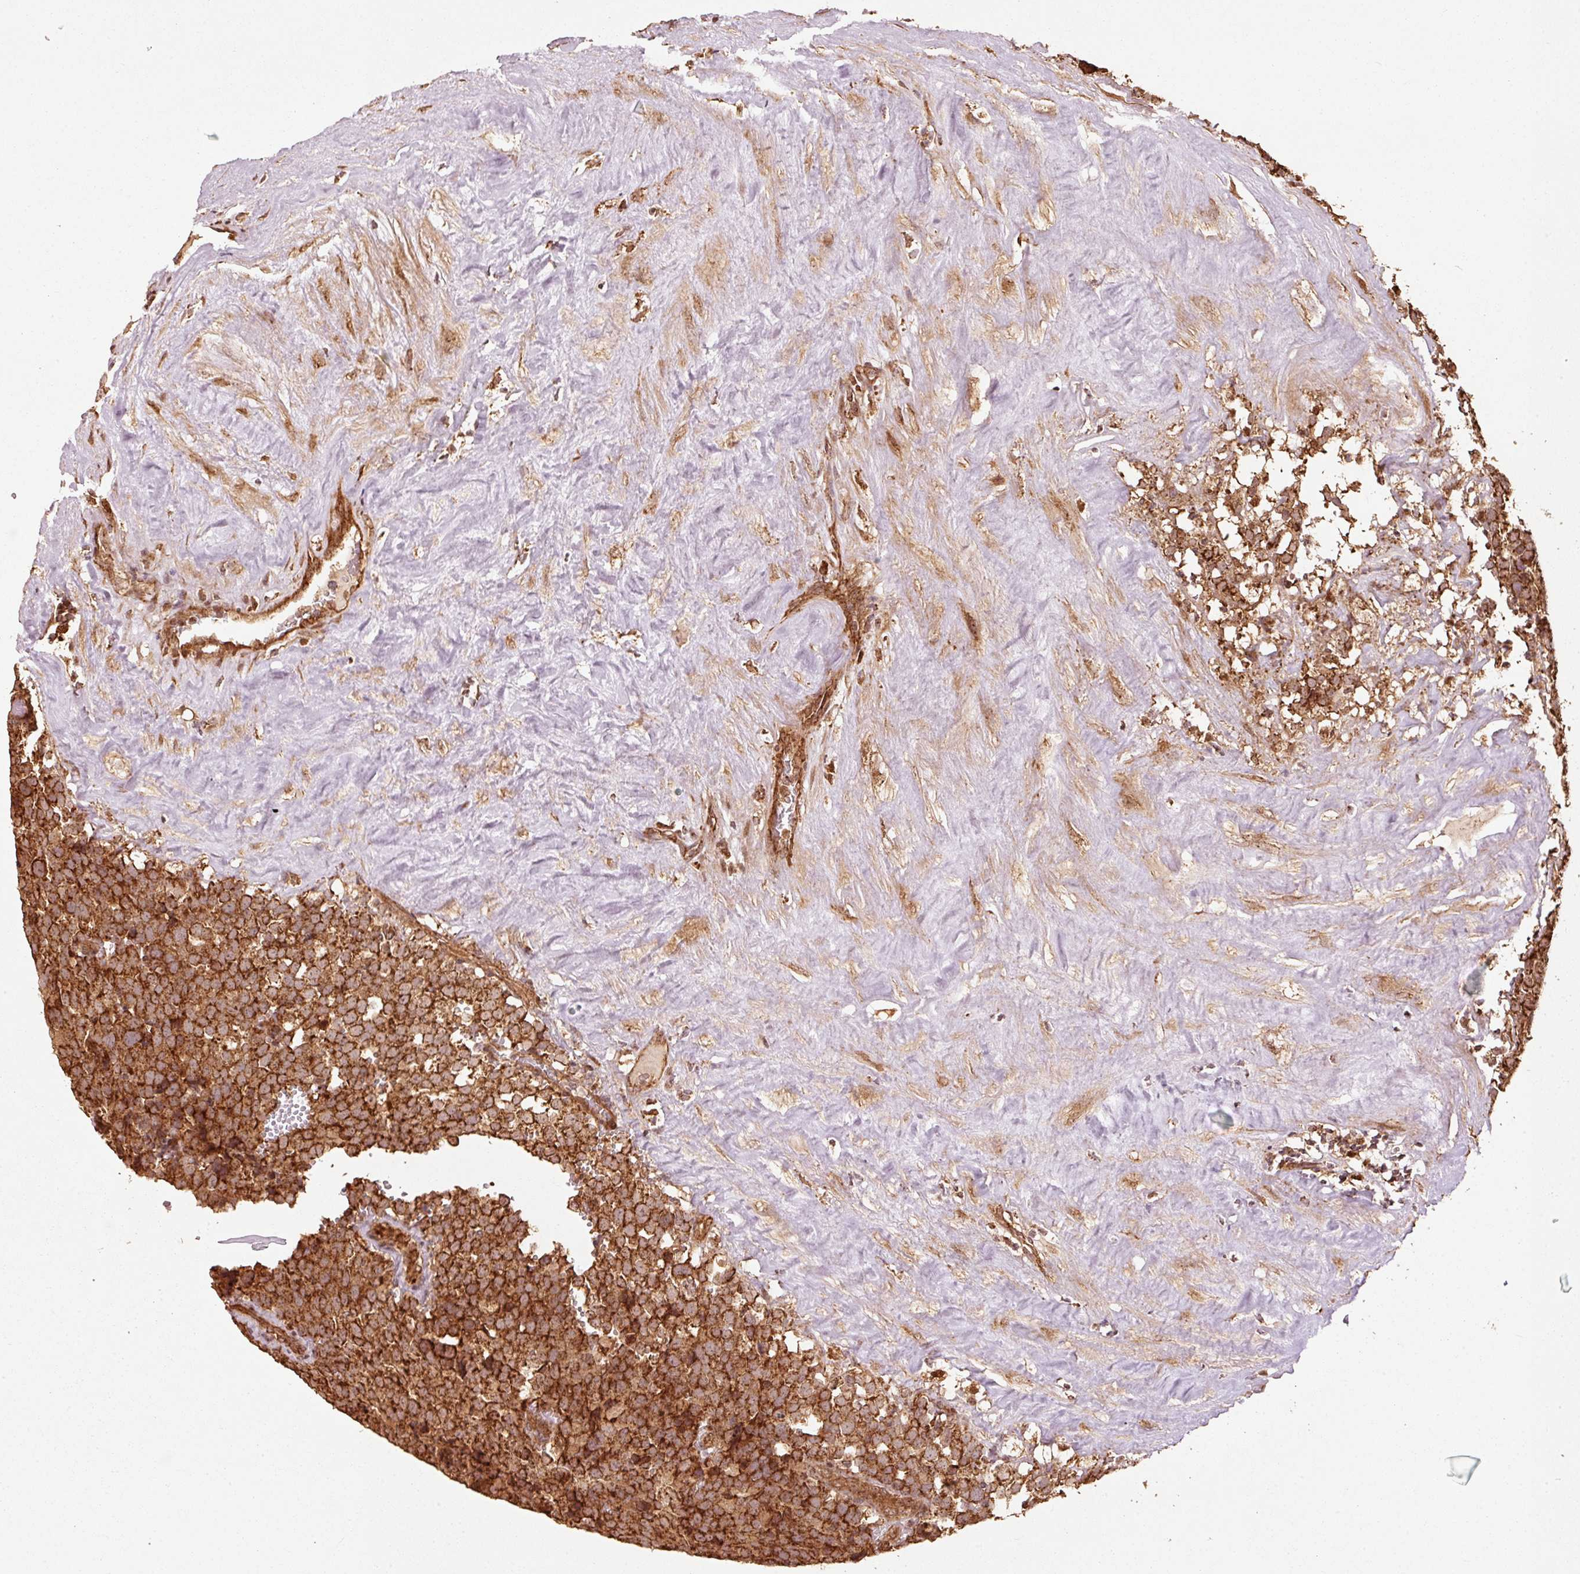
{"staining": {"intensity": "strong", "quantity": ">75%", "location": "cytoplasmic/membranous"}, "tissue": "testis cancer", "cell_type": "Tumor cells", "image_type": "cancer", "snomed": [{"axis": "morphology", "description": "Seminoma, NOS"}, {"axis": "topography", "description": "Testis"}], "caption": "Immunohistochemistry of human testis cancer (seminoma) demonstrates high levels of strong cytoplasmic/membranous staining in about >75% of tumor cells.", "gene": "MRPL16", "patient": {"sex": "male", "age": 71}}